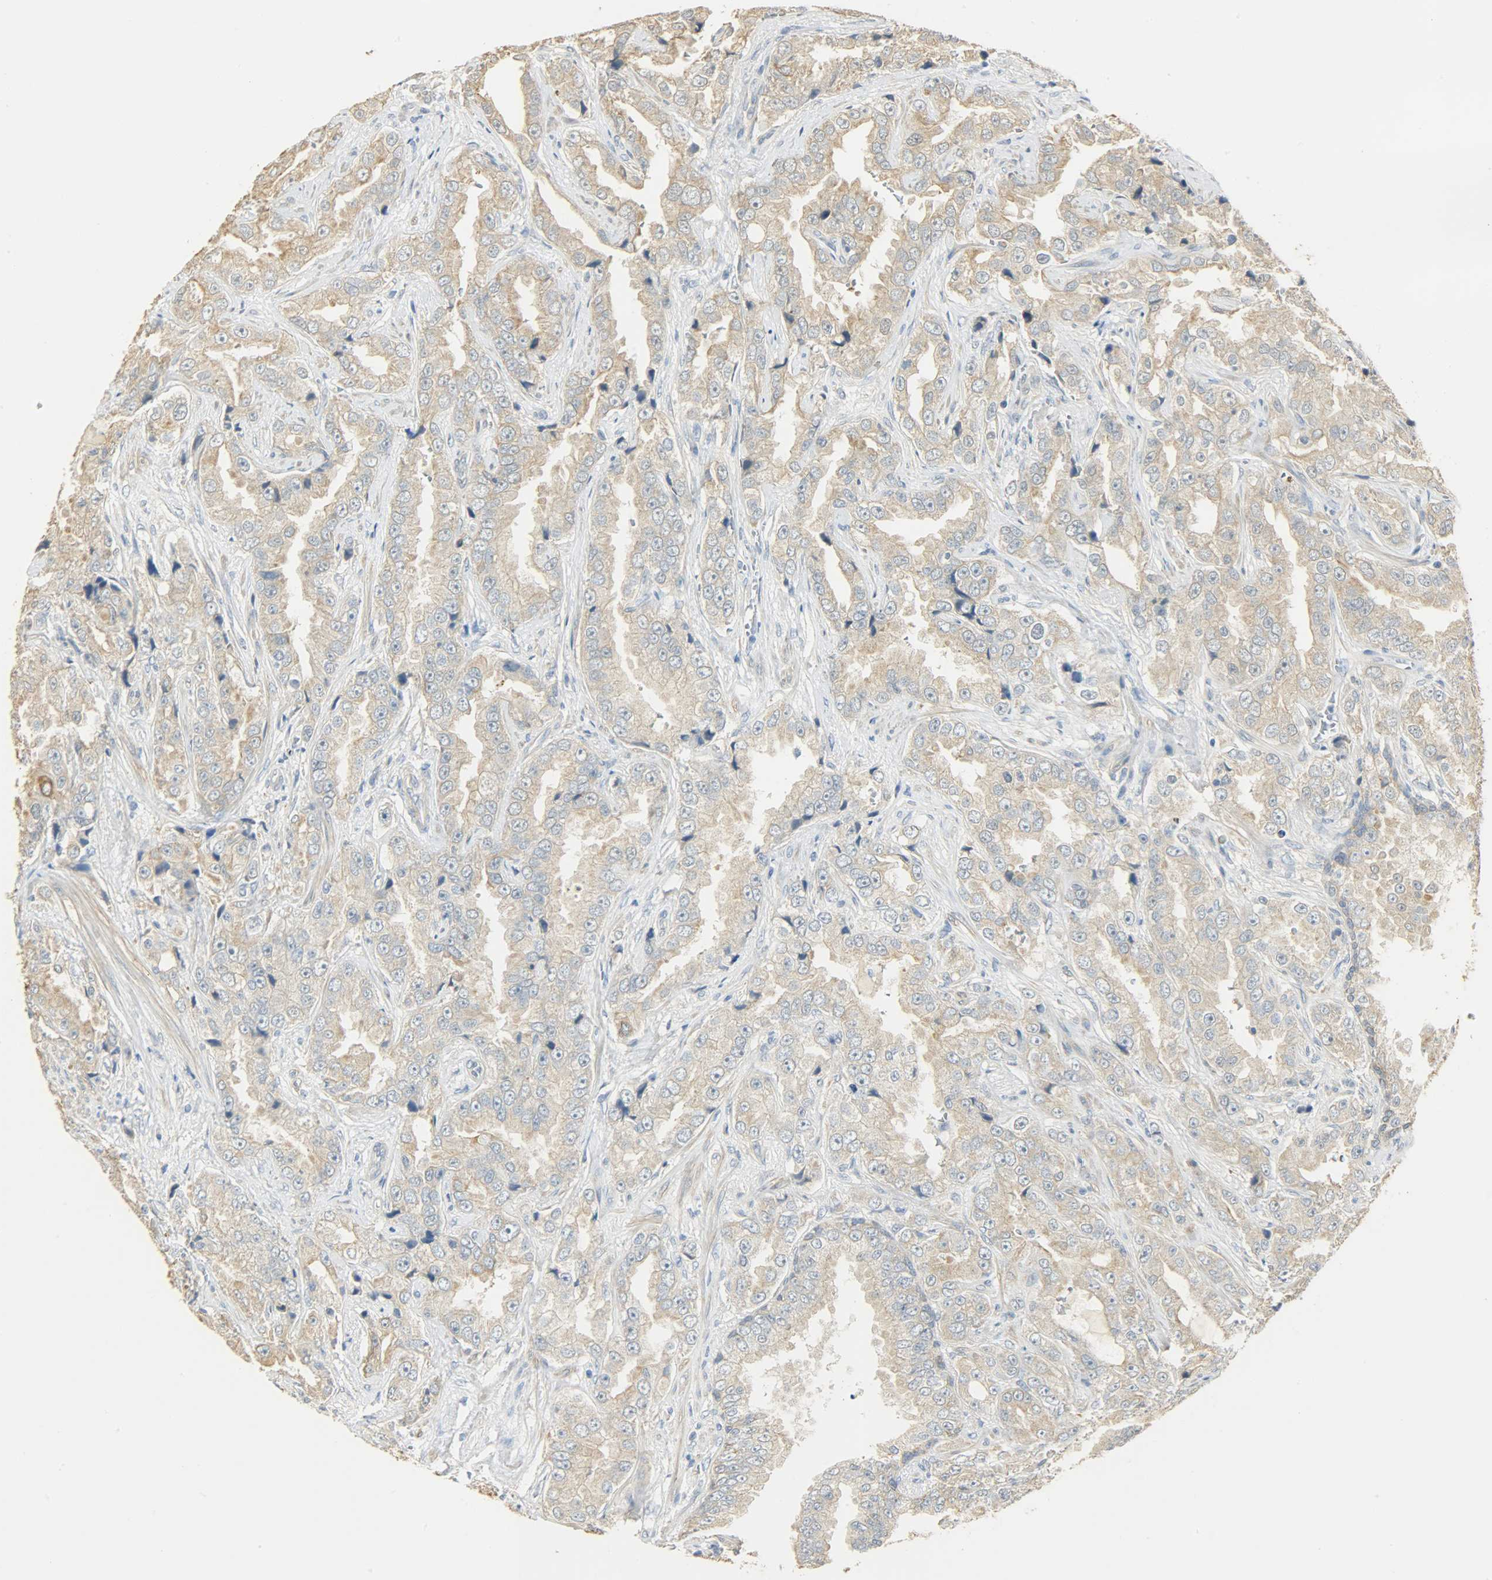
{"staining": {"intensity": "moderate", "quantity": ">75%", "location": "cytoplasmic/membranous"}, "tissue": "prostate cancer", "cell_type": "Tumor cells", "image_type": "cancer", "snomed": [{"axis": "morphology", "description": "Adenocarcinoma, High grade"}, {"axis": "topography", "description": "Prostate"}], "caption": "Immunohistochemistry (IHC) photomicrograph of neoplastic tissue: human prostate high-grade adenocarcinoma stained using immunohistochemistry (IHC) displays medium levels of moderate protein expression localized specifically in the cytoplasmic/membranous of tumor cells, appearing as a cytoplasmic/membranous brown color.", "gene": "USP13", "patient": {"sex": "male", "age": 73}}